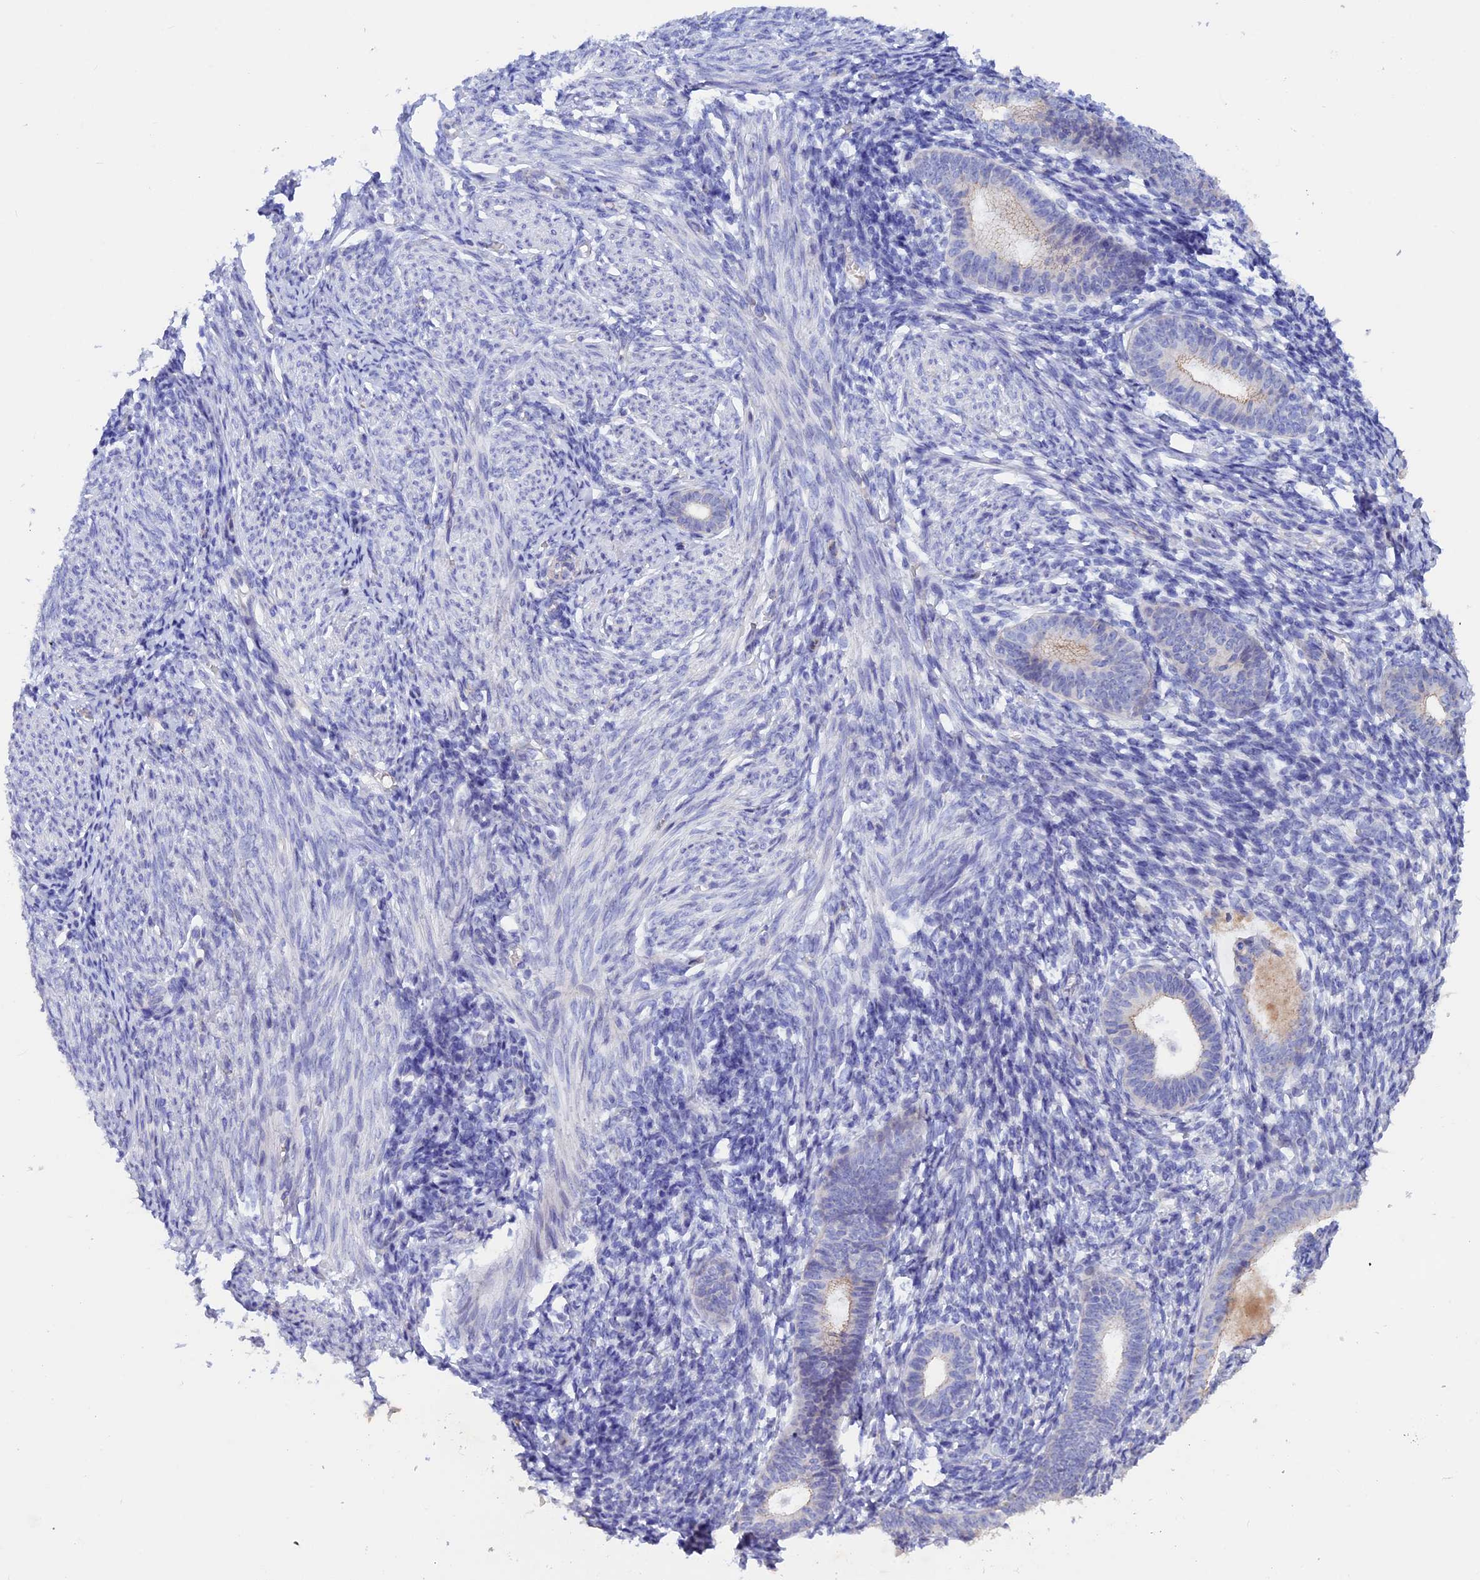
{"staining": {"intensity": "negative", "quantity": "none", "location": "none"}, "tissue": "endometrium", "cell_type": "Cells in endometrial stroma", "image_type": "normal", "snomed": [{"axis": "morphology", "description": "Normal tissue, NOS"}, {"axis": "morphology", "description": "Adenocarcinoma, NOS"}, {"axis": "topography", "description": "Endometrium"}], "caption": "An image of endometrium stained for a protein exhibits no brown staining in cells in endometrial stroma.", "gene": "GK5", "patient": {"sex": "female", "age": 57}}